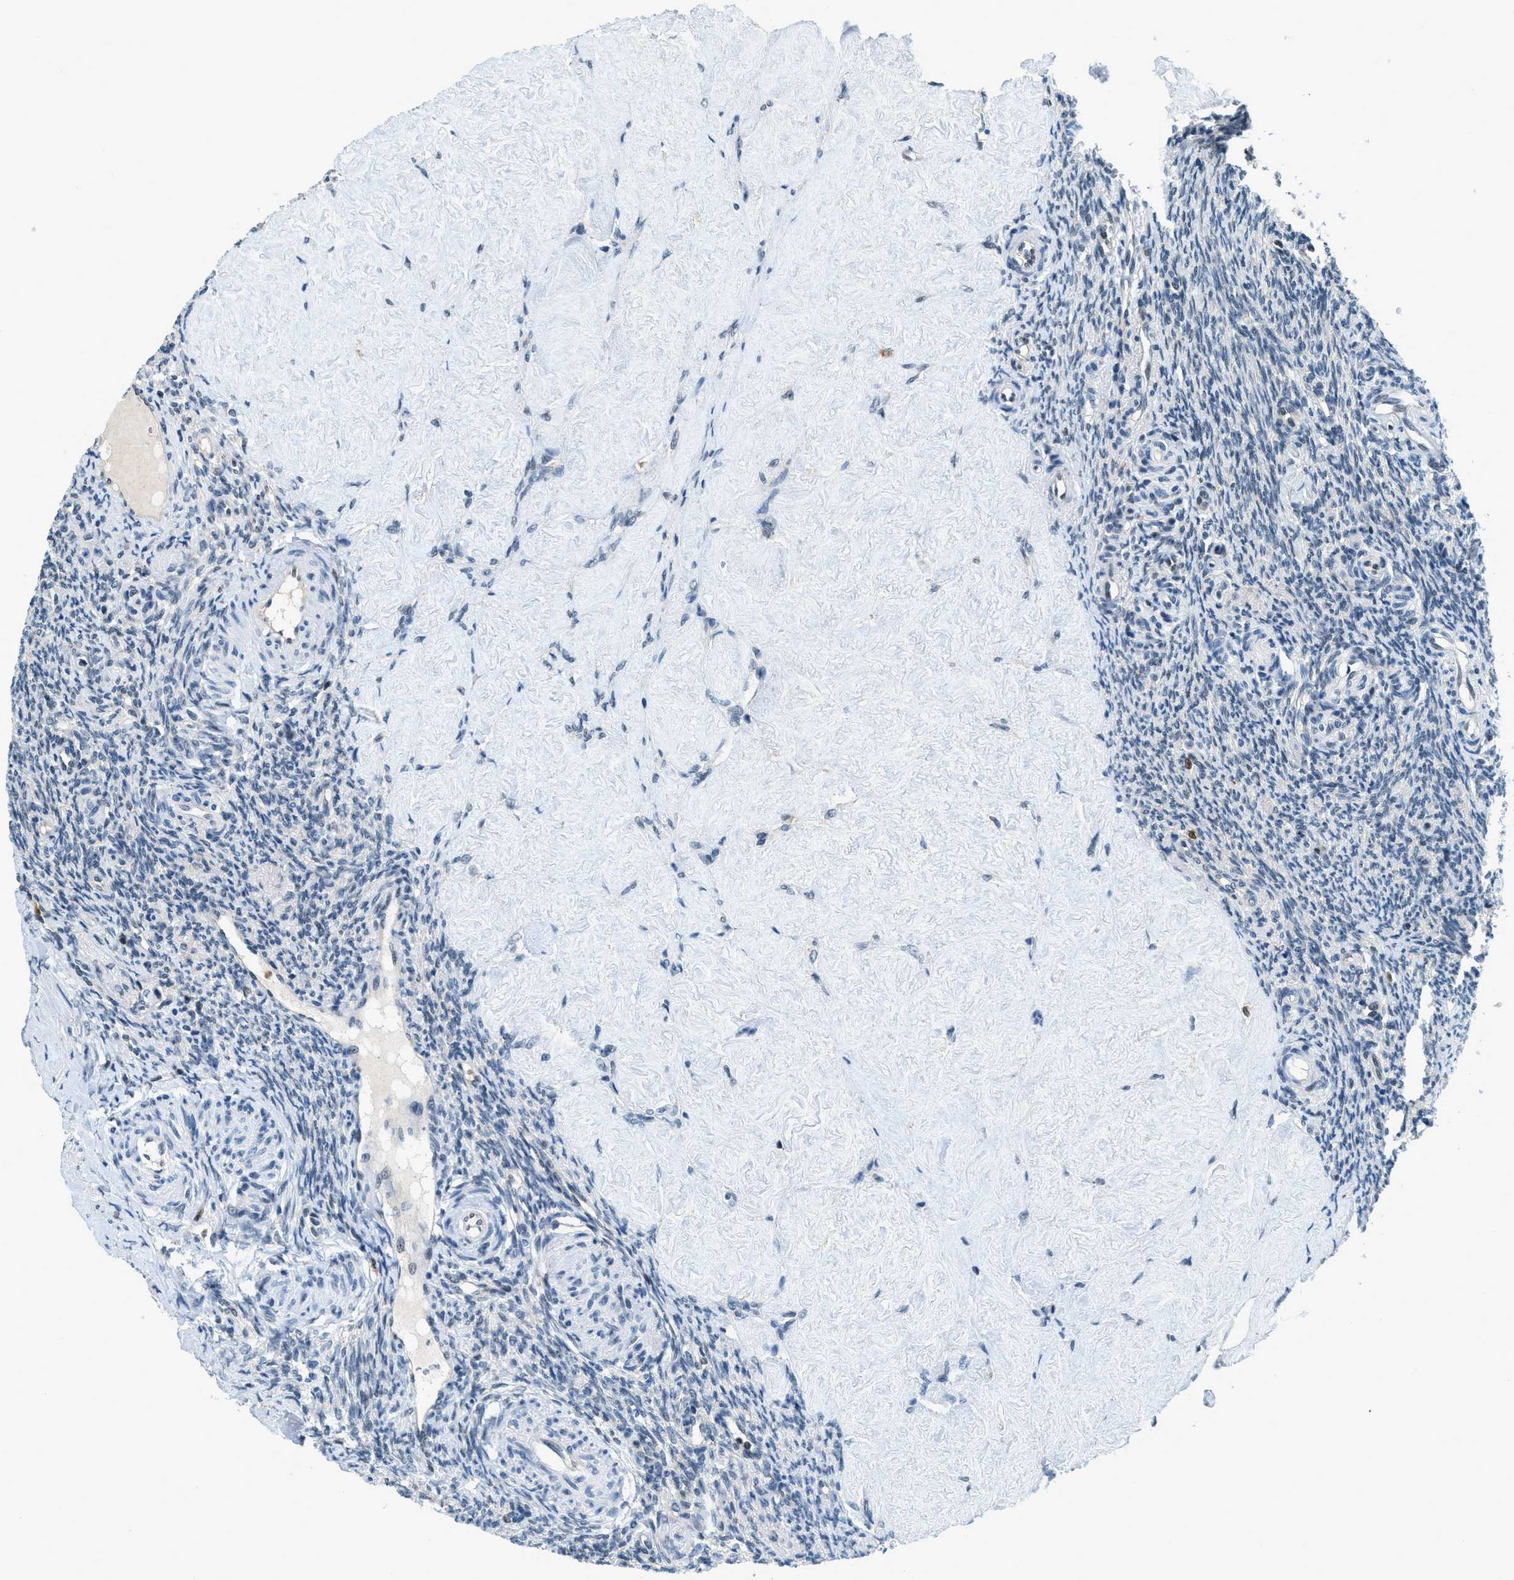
{"staining": {"intensity": "moderate", "quantity": "<25%", "location": "nuclear"}, "tissue": "ovary", "cell_type": "Follicle cells", "image_type": "normal", "snomed": [{"axis": "morphology", "description": "Normal tissue, NOS"}, {"axis": "topography", "description": "Ovary"}], "caption": "High-magnification brightfield microscopy of normal ovary stained with DAB (3,3'-diaminobenzidine) (brown) and counterstained with hematoxylin (blue). follicle cells exhibit moderate nuclear positivity is identified in about<25% of cells. (brown staining indicates protein expression, while blue staining denotes nuclei).", "gene": "OGFR", "patient": {"sex": "female", "age": 41}}